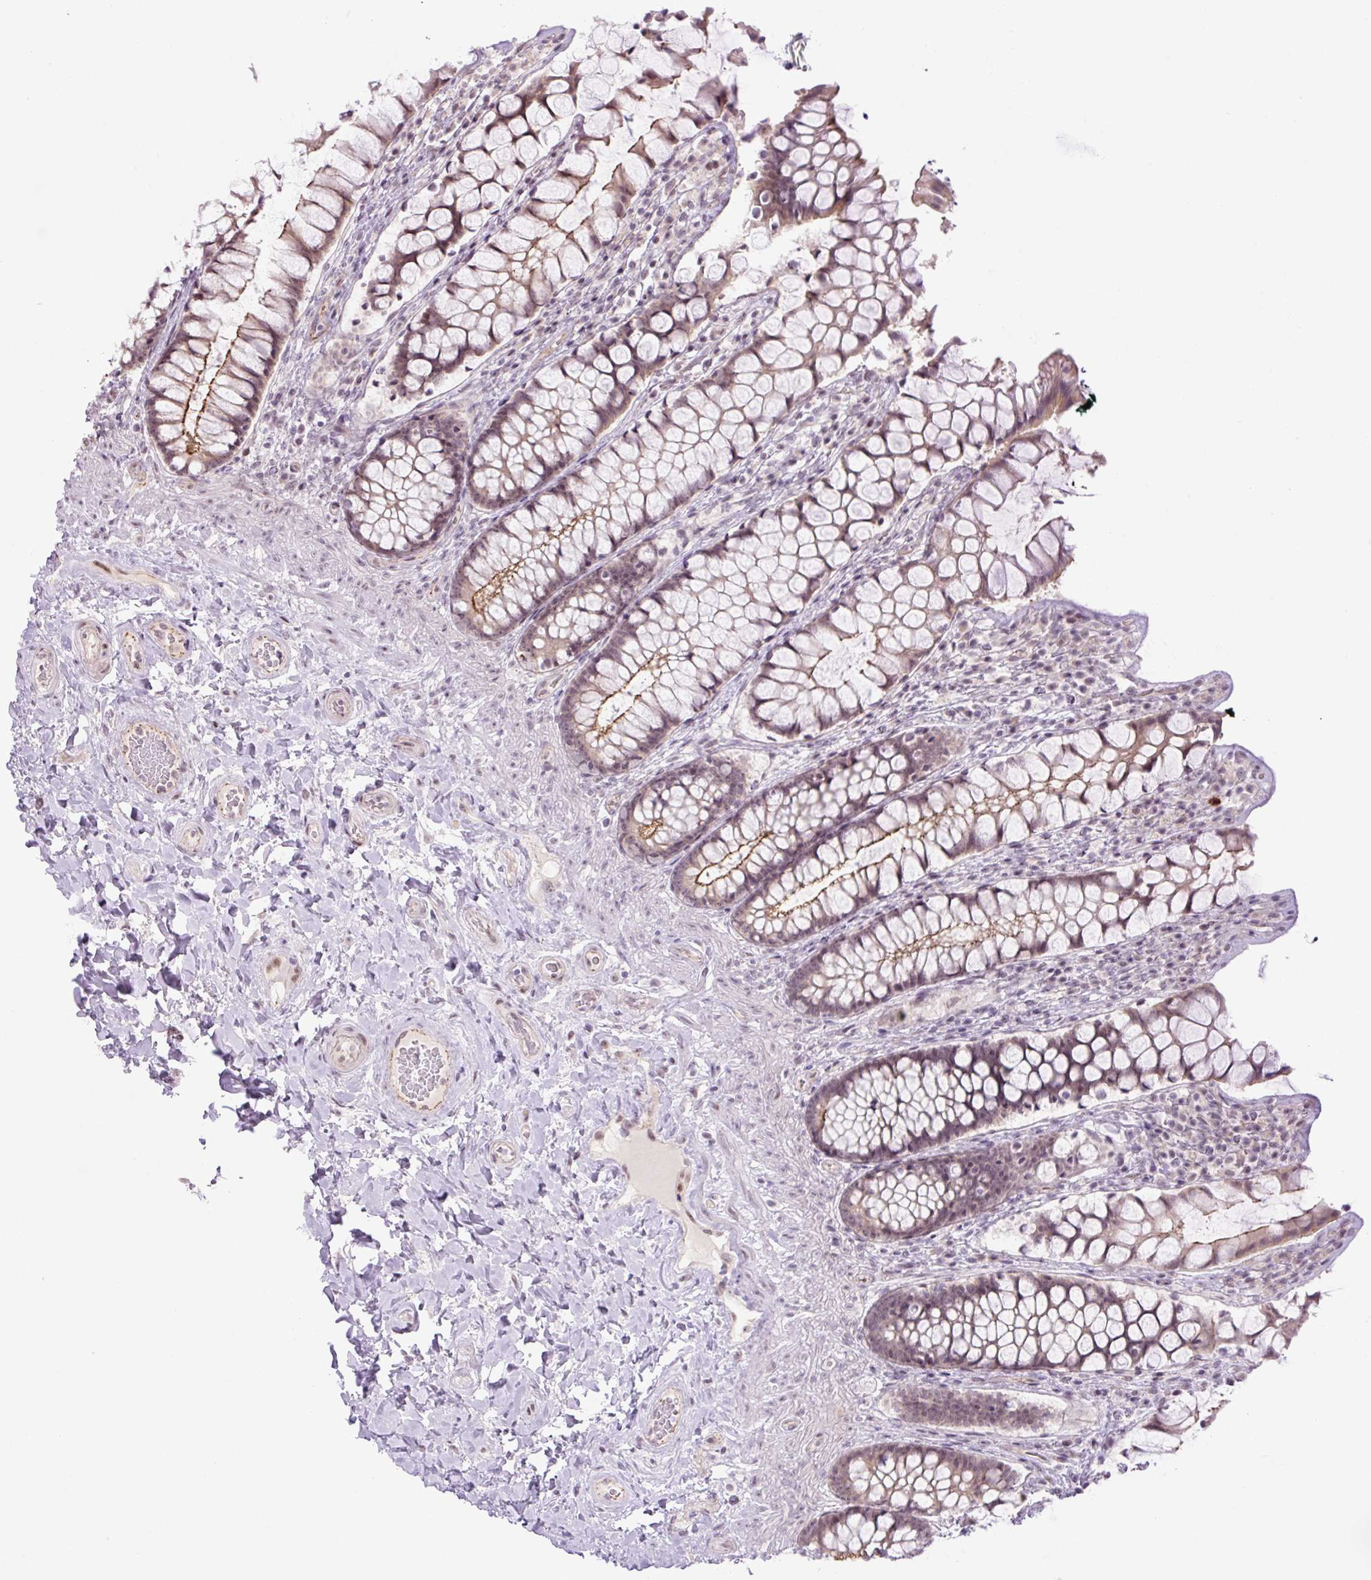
{"staining": {"intensity": "moderate", "quantity": ">75%", "location": "cytoplasmic/membranous"}, "tissue": "rectum", "cell_type": "Glandular cells", "image_type": "normal", "snomed": [{"axis": "morphology", "description": "Normal tissue, NOS"}, {"axis": "topography", "description": "Rectum"}], "caption": "The photomicrograph exhibits staining of benign rectum, revealing moderate cytoplasmic/membranous protein positivity (brown color) within glandular cells. (Brightfield microscopy of DAB IHC at high magnification).", "gene": "ICE1", "patient": {"sex": "female", "age": 58}}